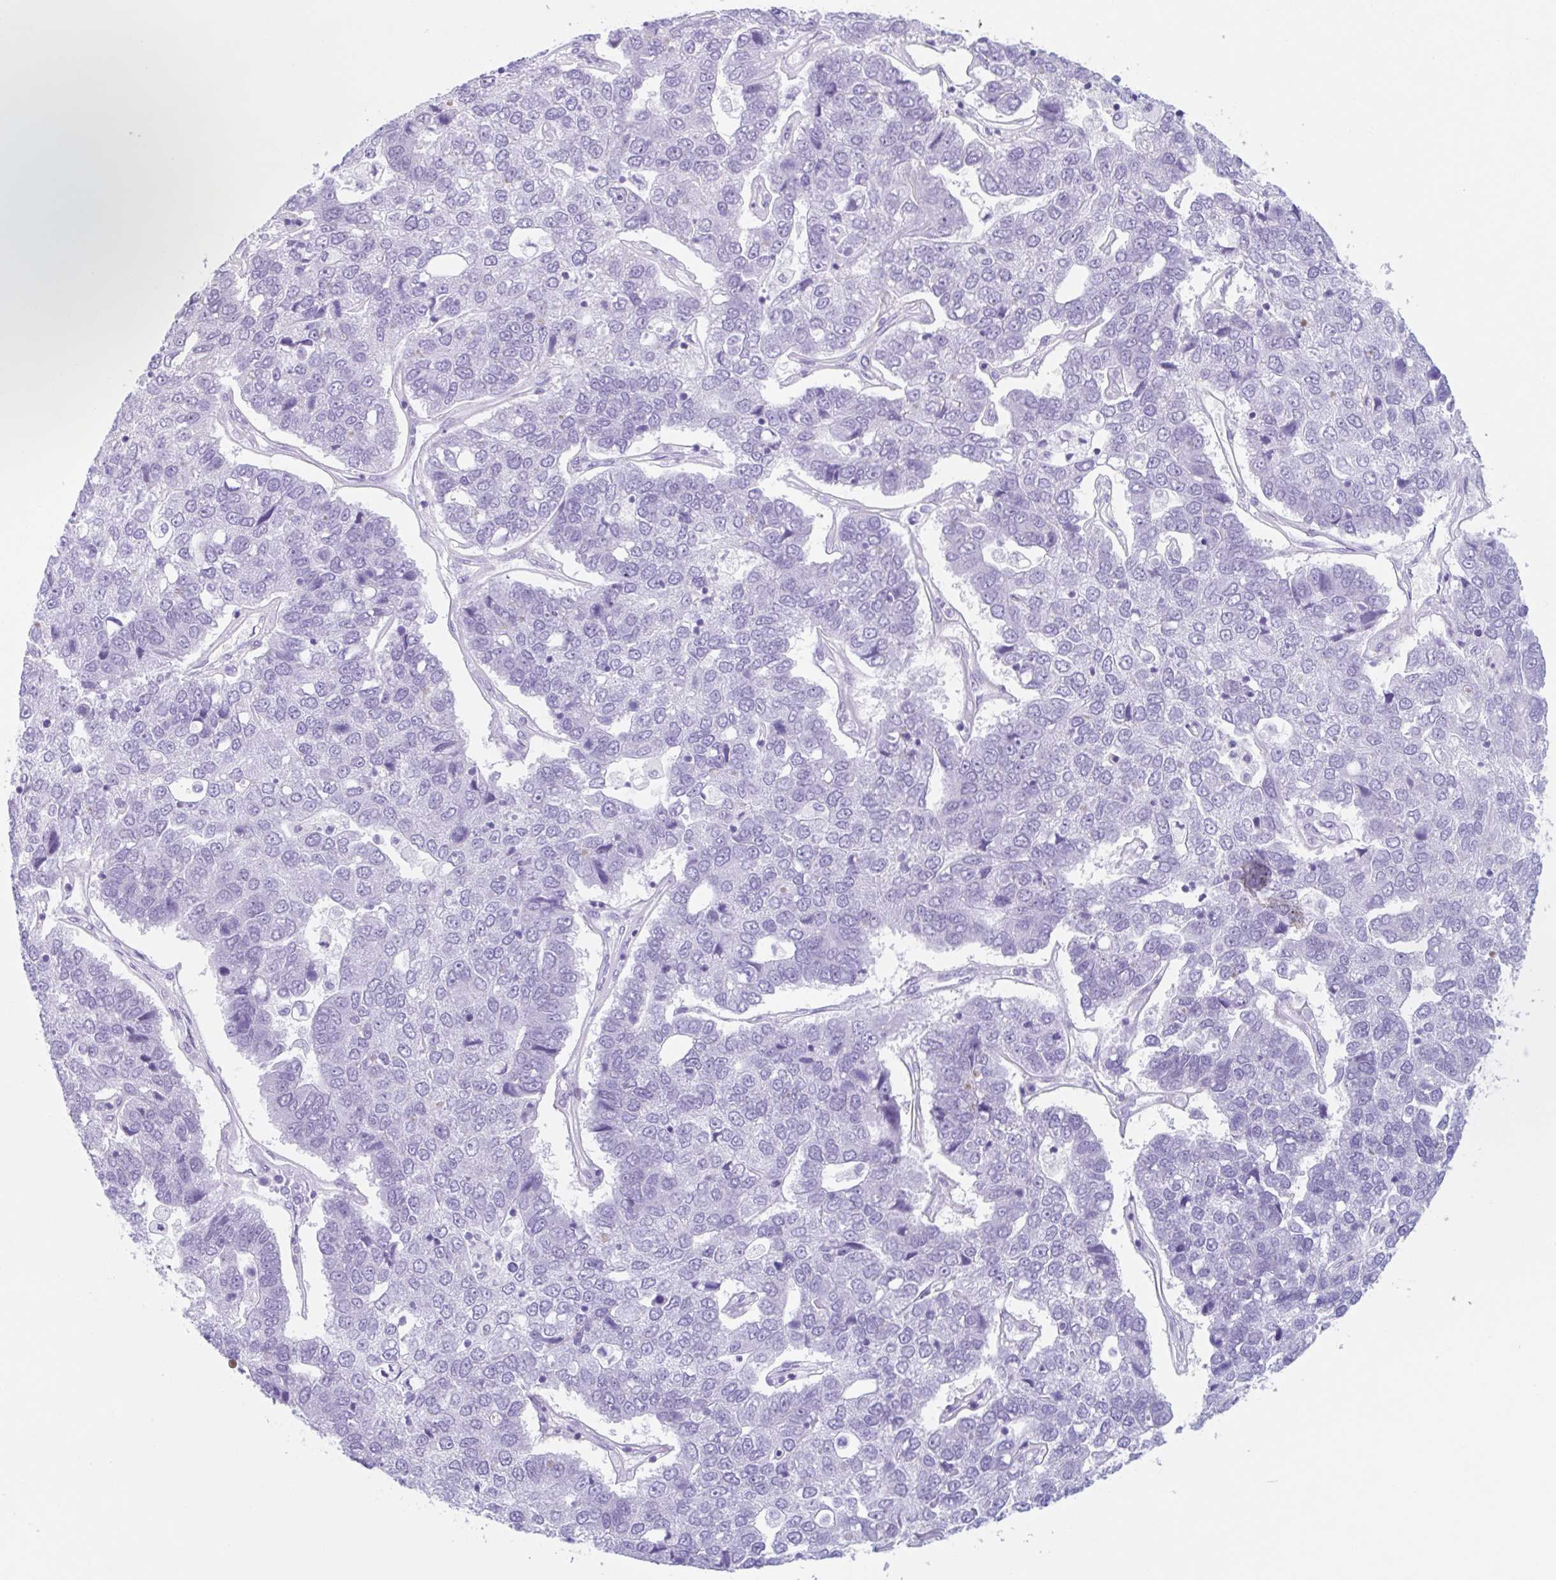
{"staining": {"intensity": "negative", "quantity": "none", "location": "none"}, "tissue": "pancreatic cancer", "cell_type": "Tumor cells", "image_type": "cancer", "snomed": [{"axis": "morphology", "description": "Adenocarcinoma, NOS"}, {"axis": "topography", "description": "Pancreas"}], "caption": "Pancreatic cancer was stained to show a protein in brown. There is no significant staining in tumor cells.", "gene": "CPTP", "patient": {"sex": "female", "age": 61}}